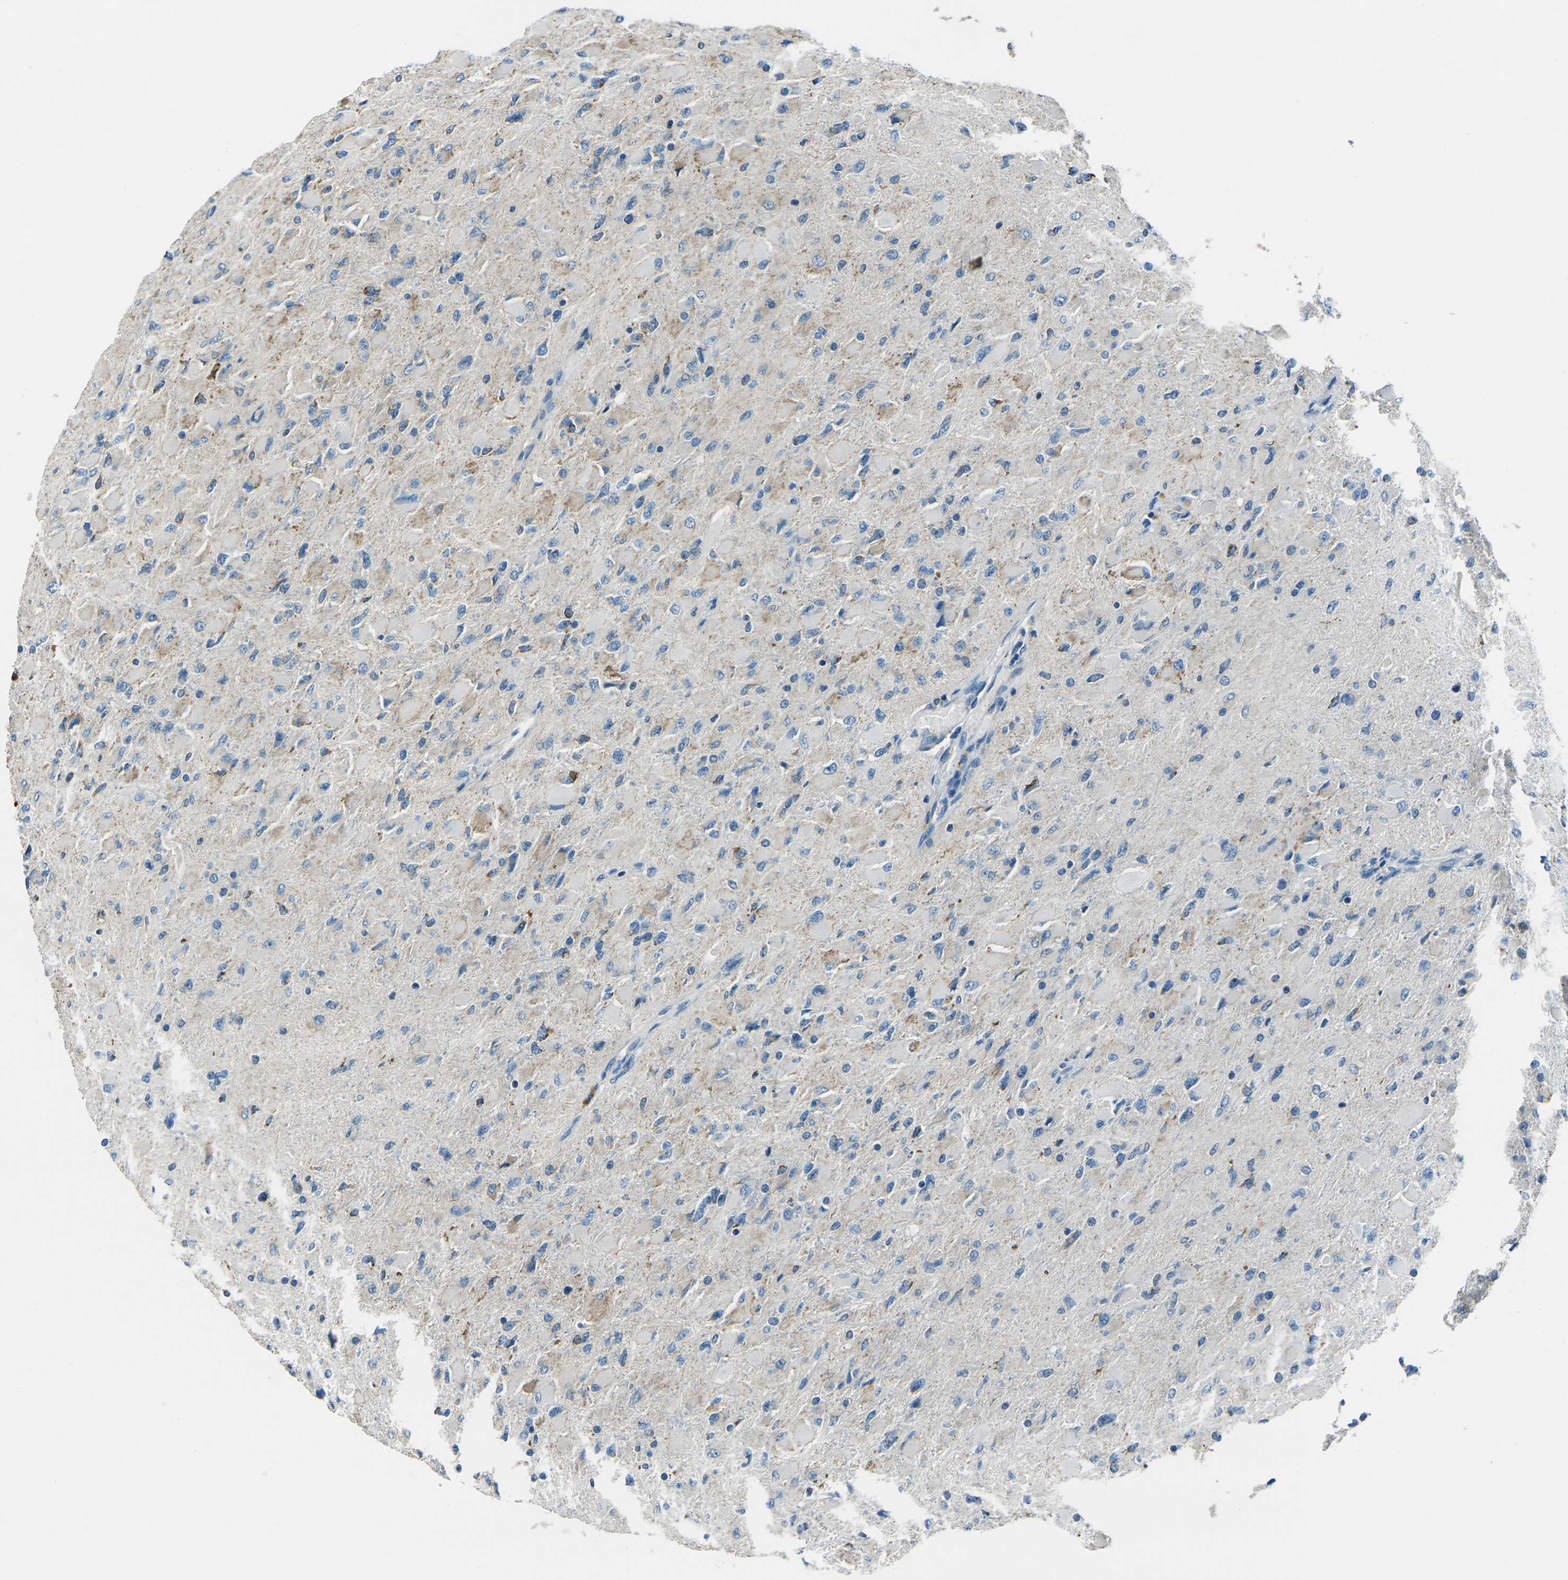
{"staining": {"intensity": "weak", "quantity": "<25%", "location": "cytoplasmic/membranous"}, "tissue": "glioma", "cell_type": "Tumor cells", "image_type": "cancer", "snomed": [{"axis": "morphology", "description": "Glioma, malignant, High grade"}, {"axis": "topography", "description": "Cerebral cortex"}], "caption": "Immunohistochemistry micrograph of human glioma stained for a protein (brown), which exhibits no positivity in tumor cells.", "gene": "IRF3", "patient": {"sex": "female", "age": 36}}